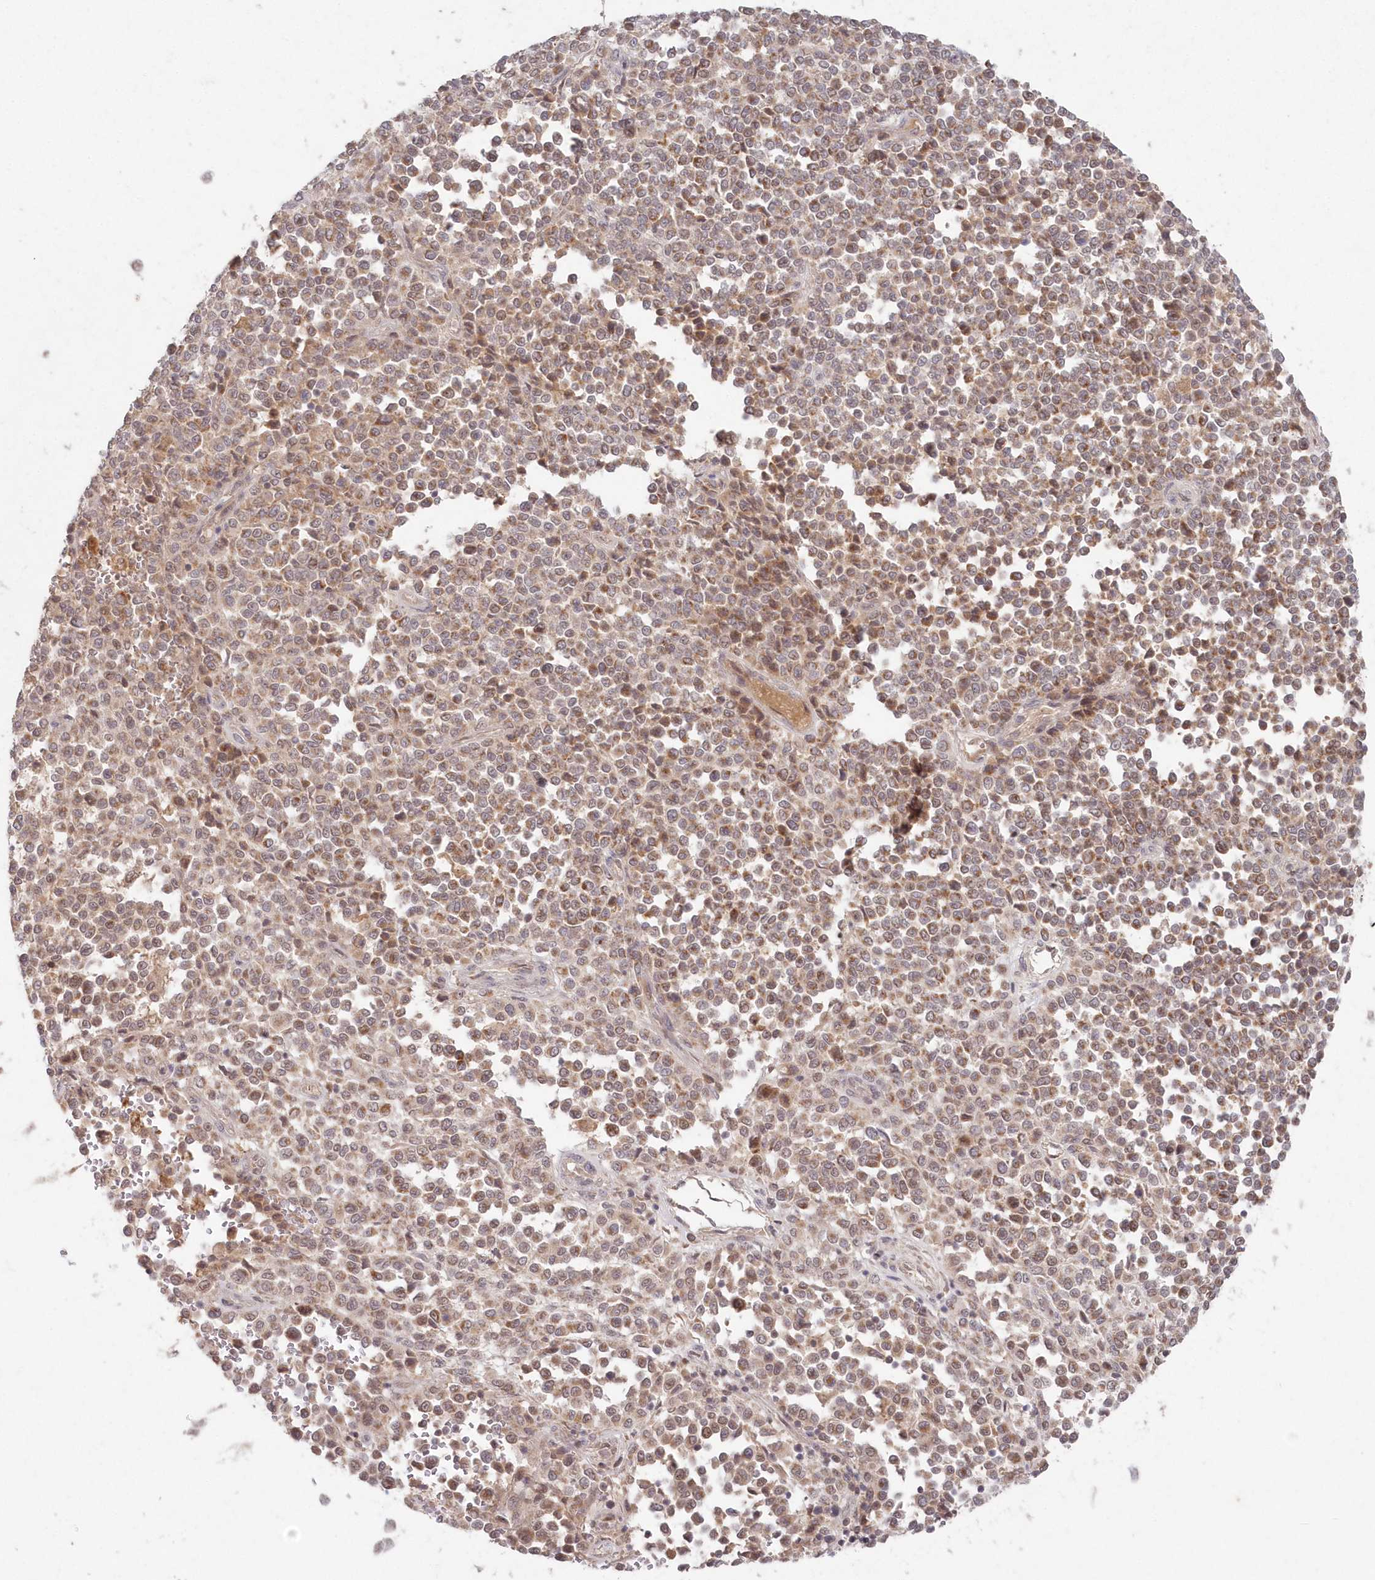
{"staining": {"intensity": "moderate", "quantity": "25%-75%", "location": "cytoplasmic/membranous,nuclear"}, "tissue": "melanoma", "cell_type": "Tumor cells", "image_type": "cancer", "snomed": [{"axis": "morphology", "description": "Malignant melanoma, Metastatic site"}, {"axis": "topography", "description": "Pancreas"}], "caption": "There is medium levels of moderate cytoplasmic/membranous and nuclear positivity in tumor cells of melanoma, as demonstrated by immunohistochemical staining (brown color).", "gene": "ASCC1", "patient": {"sex": "female", "age": 30}}